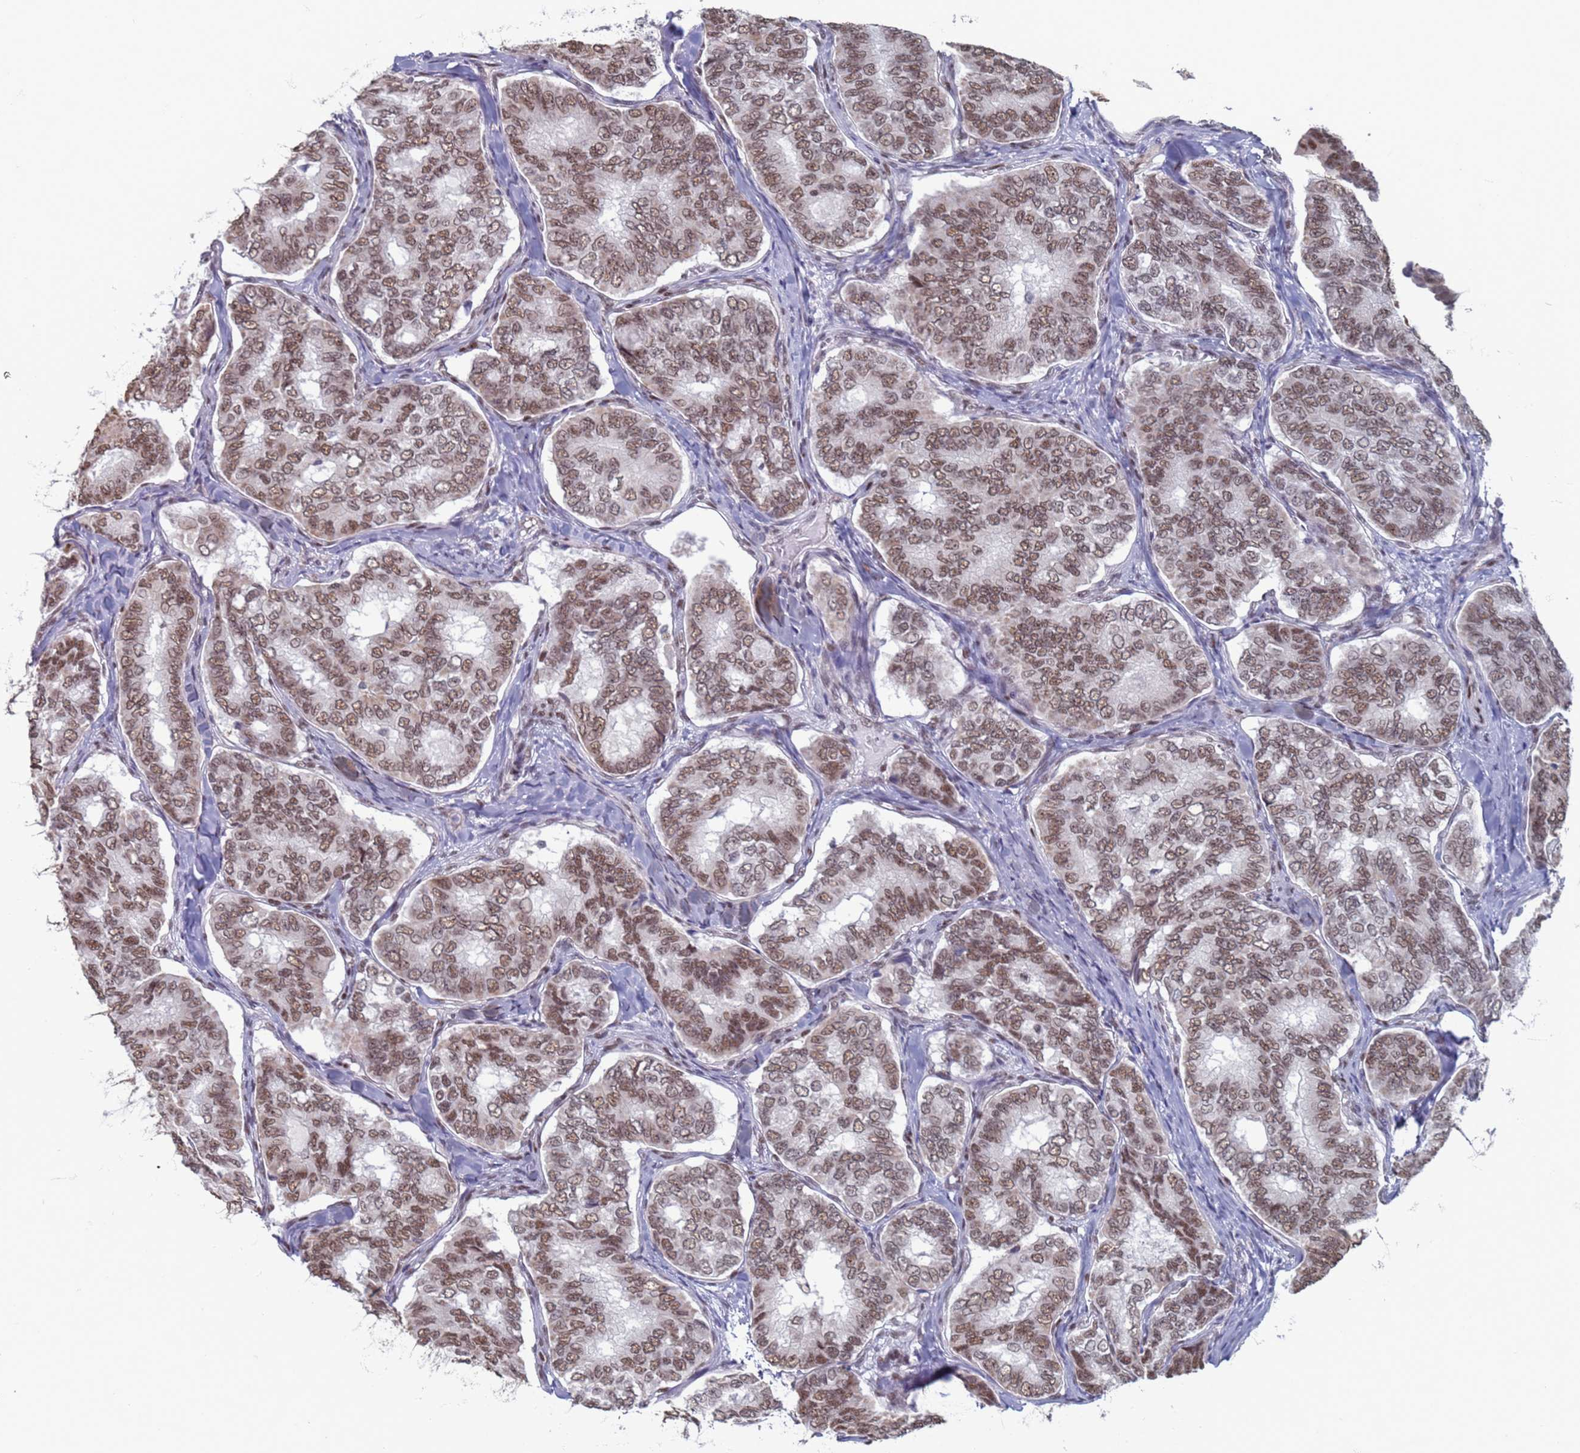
{"staining": {"intensity": "moderate", "quantity": ">75%", "location": "nuclear"}, "tissue": "thyroid cancer", "cell_type": "Tumor cells", "image_type": "cancer", "snomed": [{"axis": "morphology", "description": "Papillary adenocarcinoma, NOS"}, {"axis": "topography", "description": "Thyroid gland"}], "caption": "This micrograph exhibits immunohistochemistry (IHC) staining of human thyroid papillary adenocarcinoma, with medium moderate nuclear staining in approximately >75% of tumor cells.", "gene": "SAE1", "patient": {"sex": "female", "age": 35}}